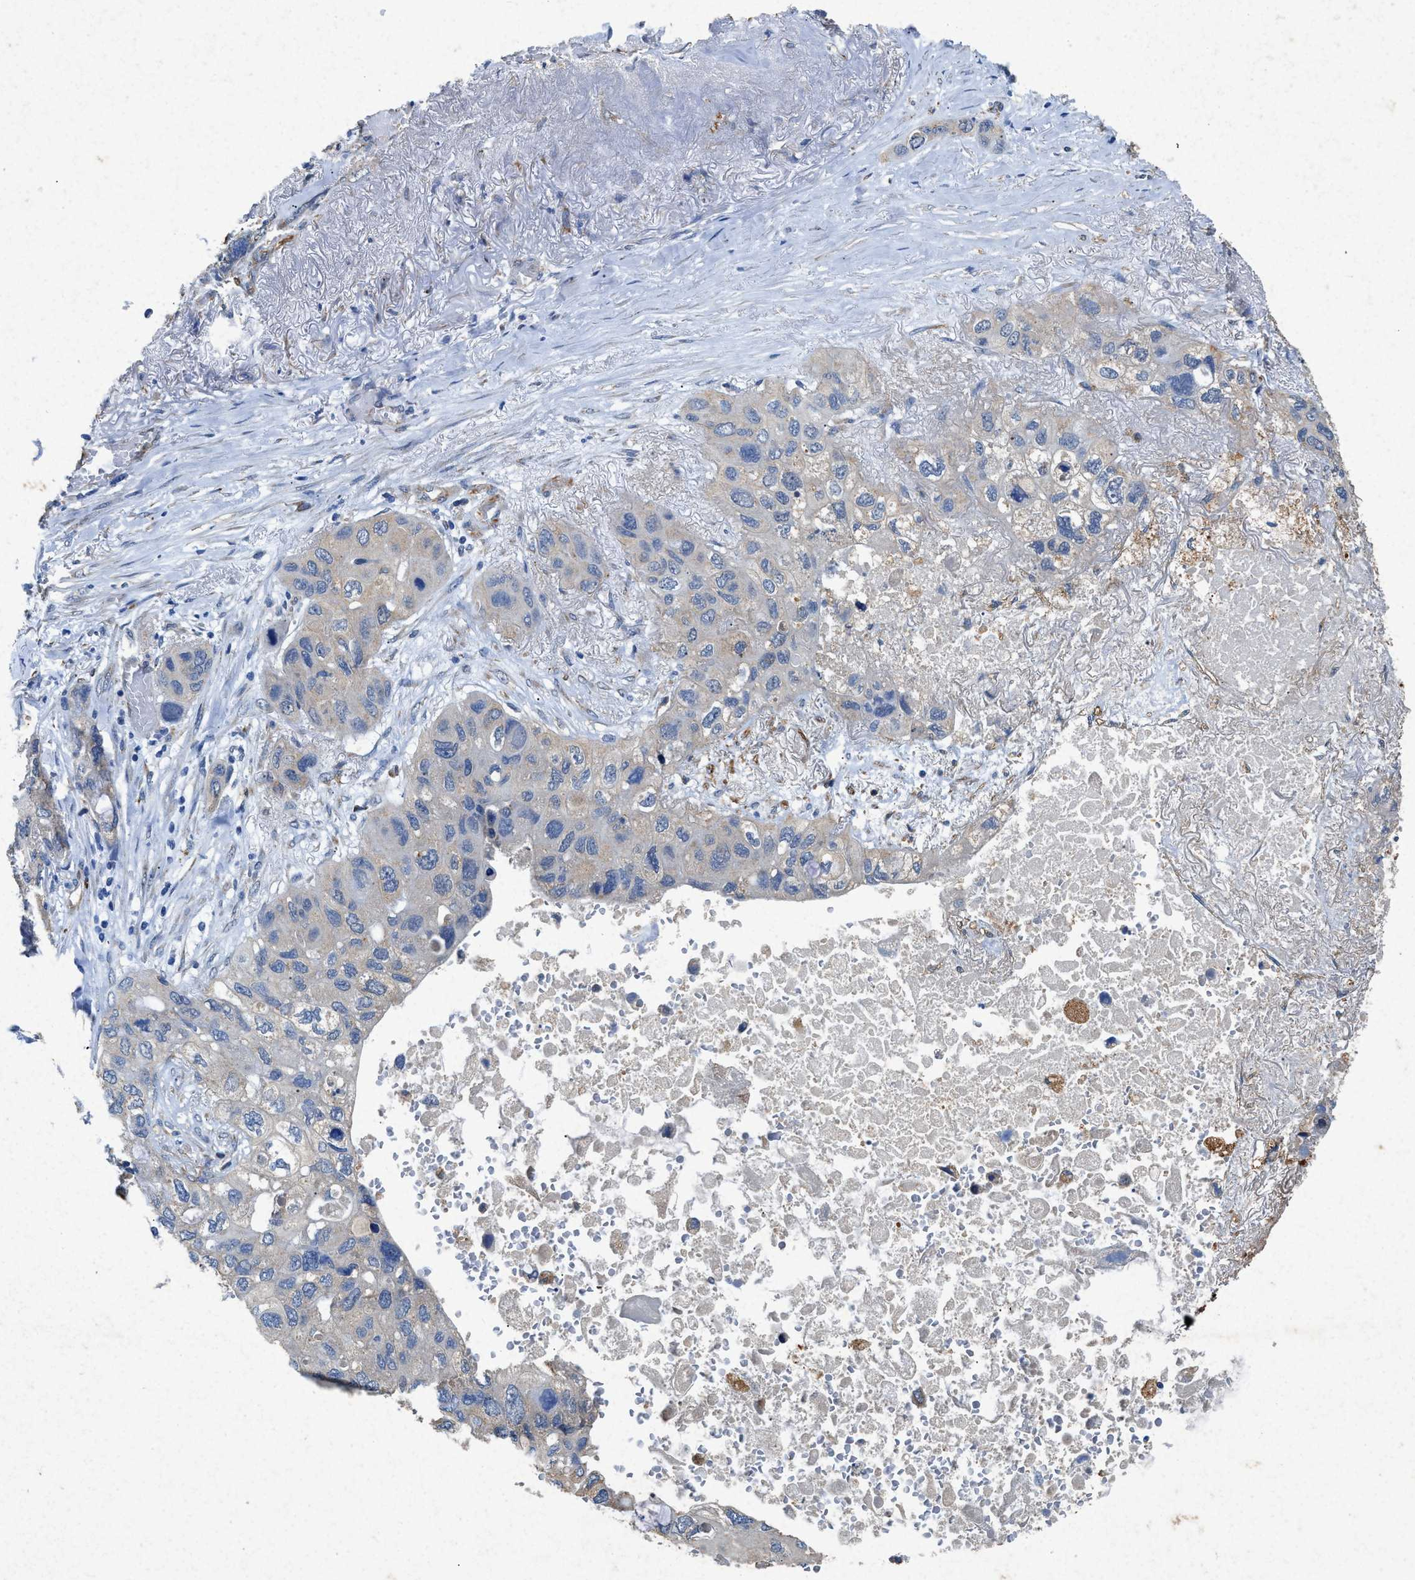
{"staining": {"intensity": "negative", "quantity": "none", "location": "none"}, "tissue": "lung cancer", "cell_type": "Tumor cells", "image_type": "cancer", "snomed": [{"axis": "morphology", "description": "Squamous cell carcinoma, NOS"}, {"axis": "topography", "description": "Lung"}], "caption": "Squamous cell carcinoma (lung) was stained to show a protein in brown. There is no significant staining in tumor cells. The staining was performed using DAB (3,3'-diaminobenzidine) to visualize the protein expression in brown, while the nuclei were stained in blue with hematoxylin (Magnification: 20x).", "gene": "CDK15", "patient": {"sex": "female", "age": 73}}